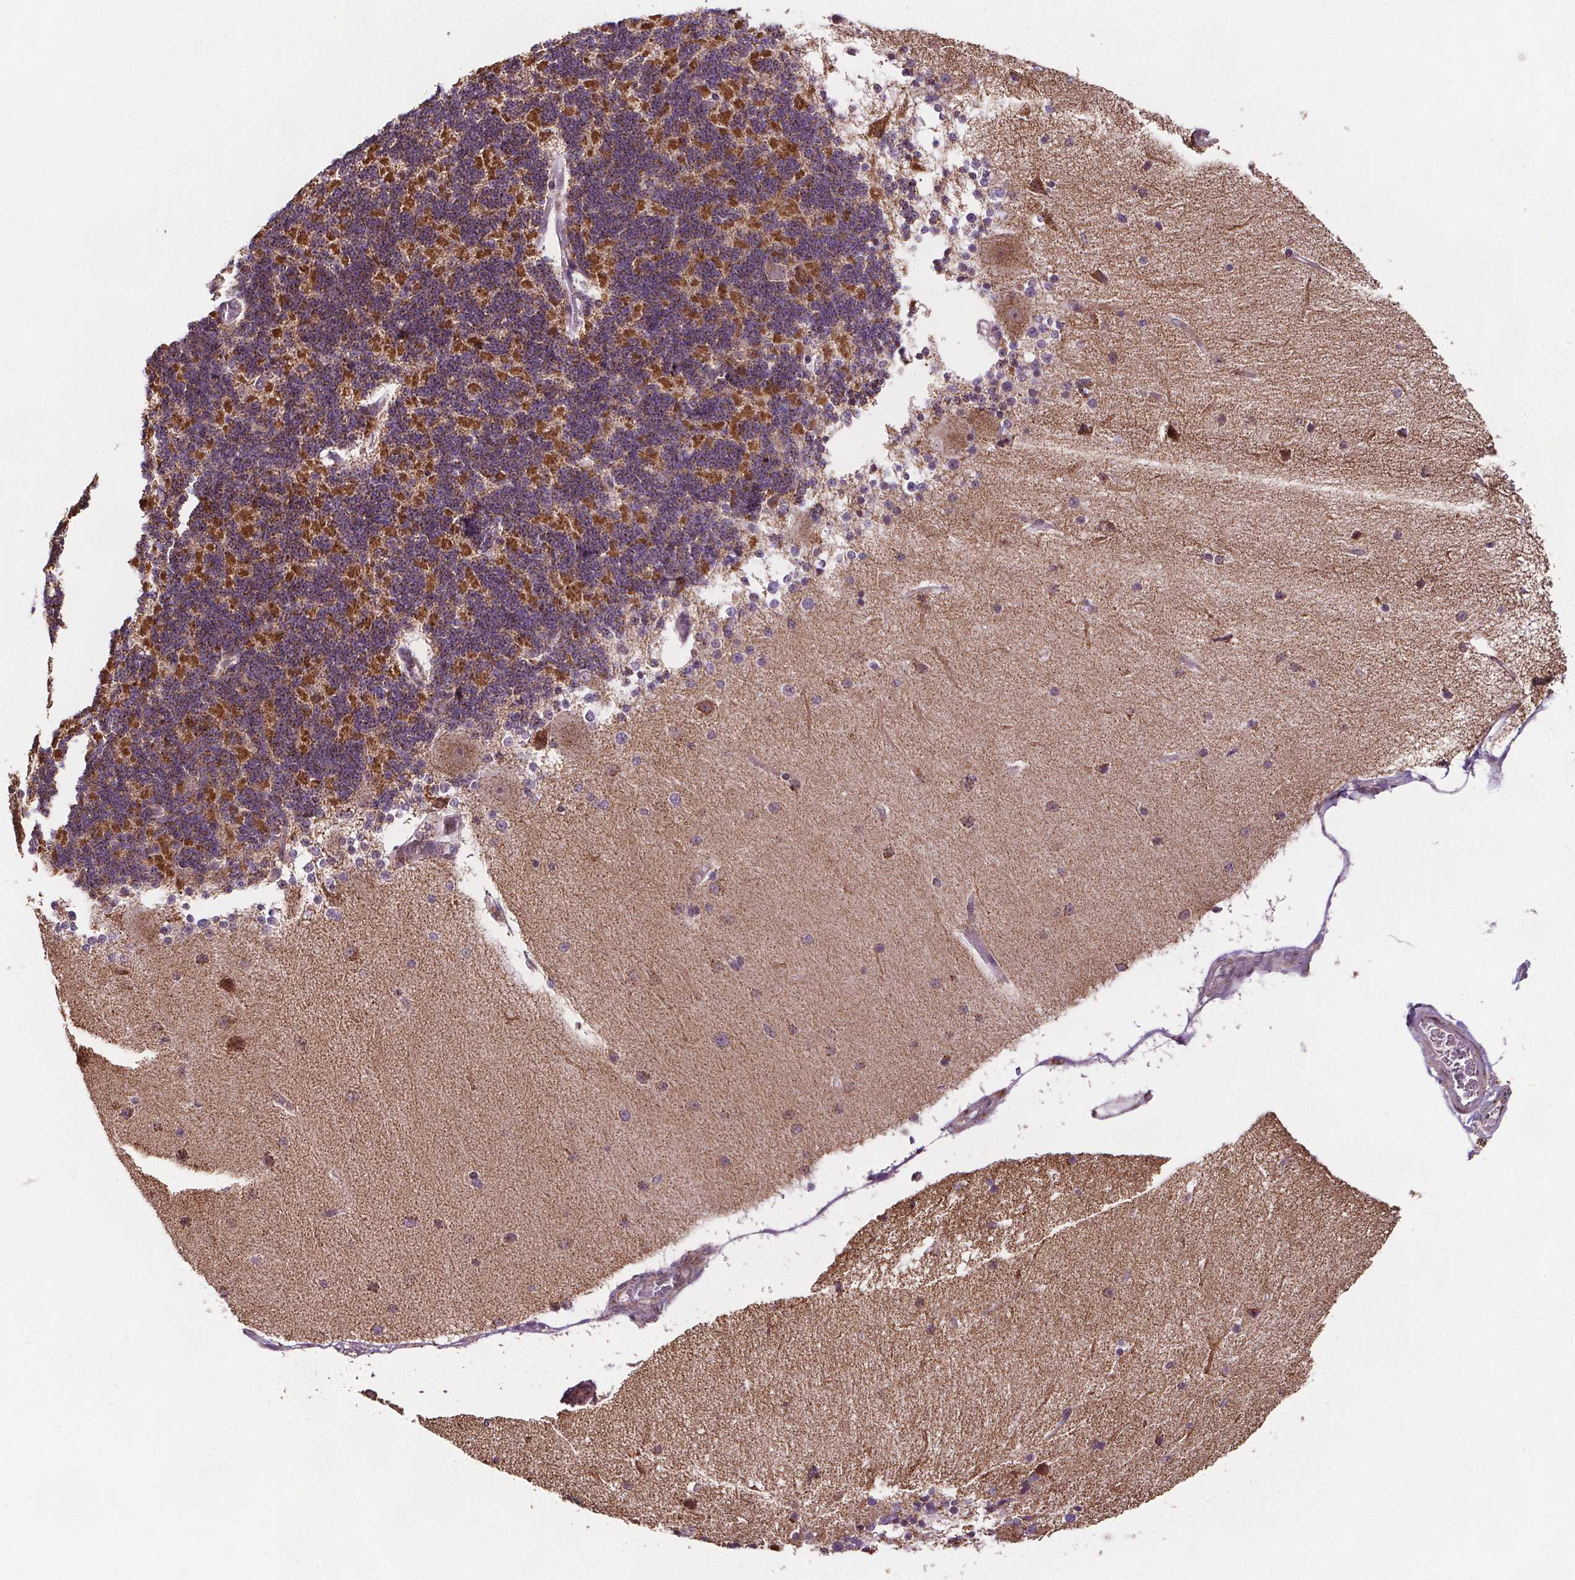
{"staining": {"intensity": "moderate", "quantity": "25%-75%", "location": "cytoplasmic/membranous"}, "tissue": "cerebellum", "cell_type": "Cells in granular layer", "image_type": "normal", "snomed": [{"axis": "morphology", "description": "Normal tissue, NOS"}, {"axis": "topography", "description": "Cerebellum"}], "caption": "Moderate cytoplasmic/membranous expression is identified in approximately 25%-75% of cells in granular layer in normal cerebellum.", "gene": "SUCLA2", "patient": {"sex": "female", "age": 54}}